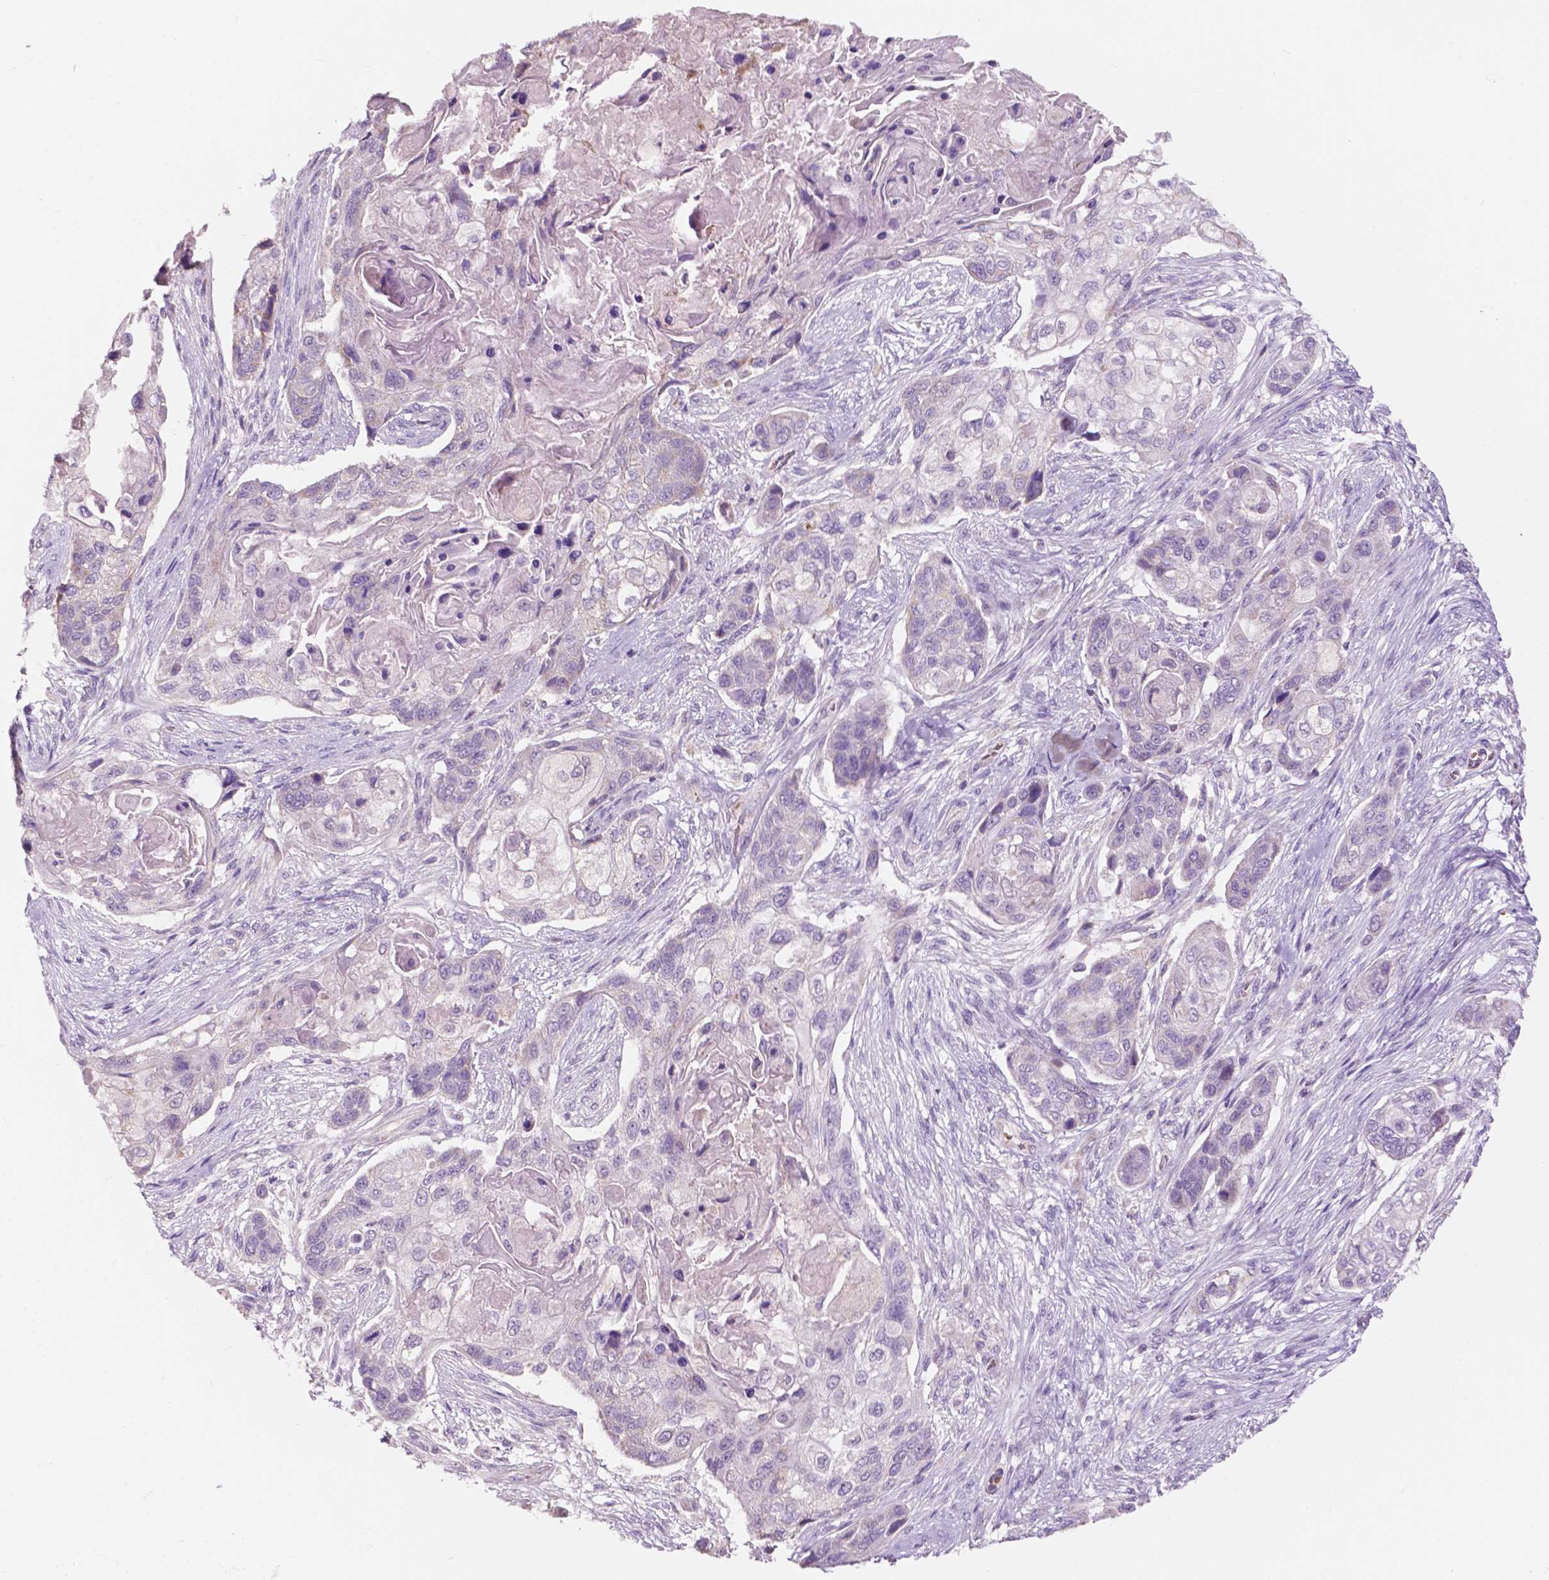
{"staining": {"intensity": "negative", "quantity": "none", "location": "none"}, "tissue": "lung cancer", "cell_type": "Tumor cells", "image_type": "cancer", "snomed": [{"axis": "morphology", "description": "Squamous cell carcinoma, NOS"}, {"axis": "topography", "description": "Lung"}], "caption": "A histopathology image of lung cancer (squamous cell carcinoma) stained for a protein exhibits no brown staining in tumor cells. Brightfield microscopy of IHC stained with DAB (3,3'-diaminobenzidine) (brown) and hematoxylin (blue), captured at high magnification.", "gene": "NDUFS1", "patient": {"sex": "male", "age": 69}}